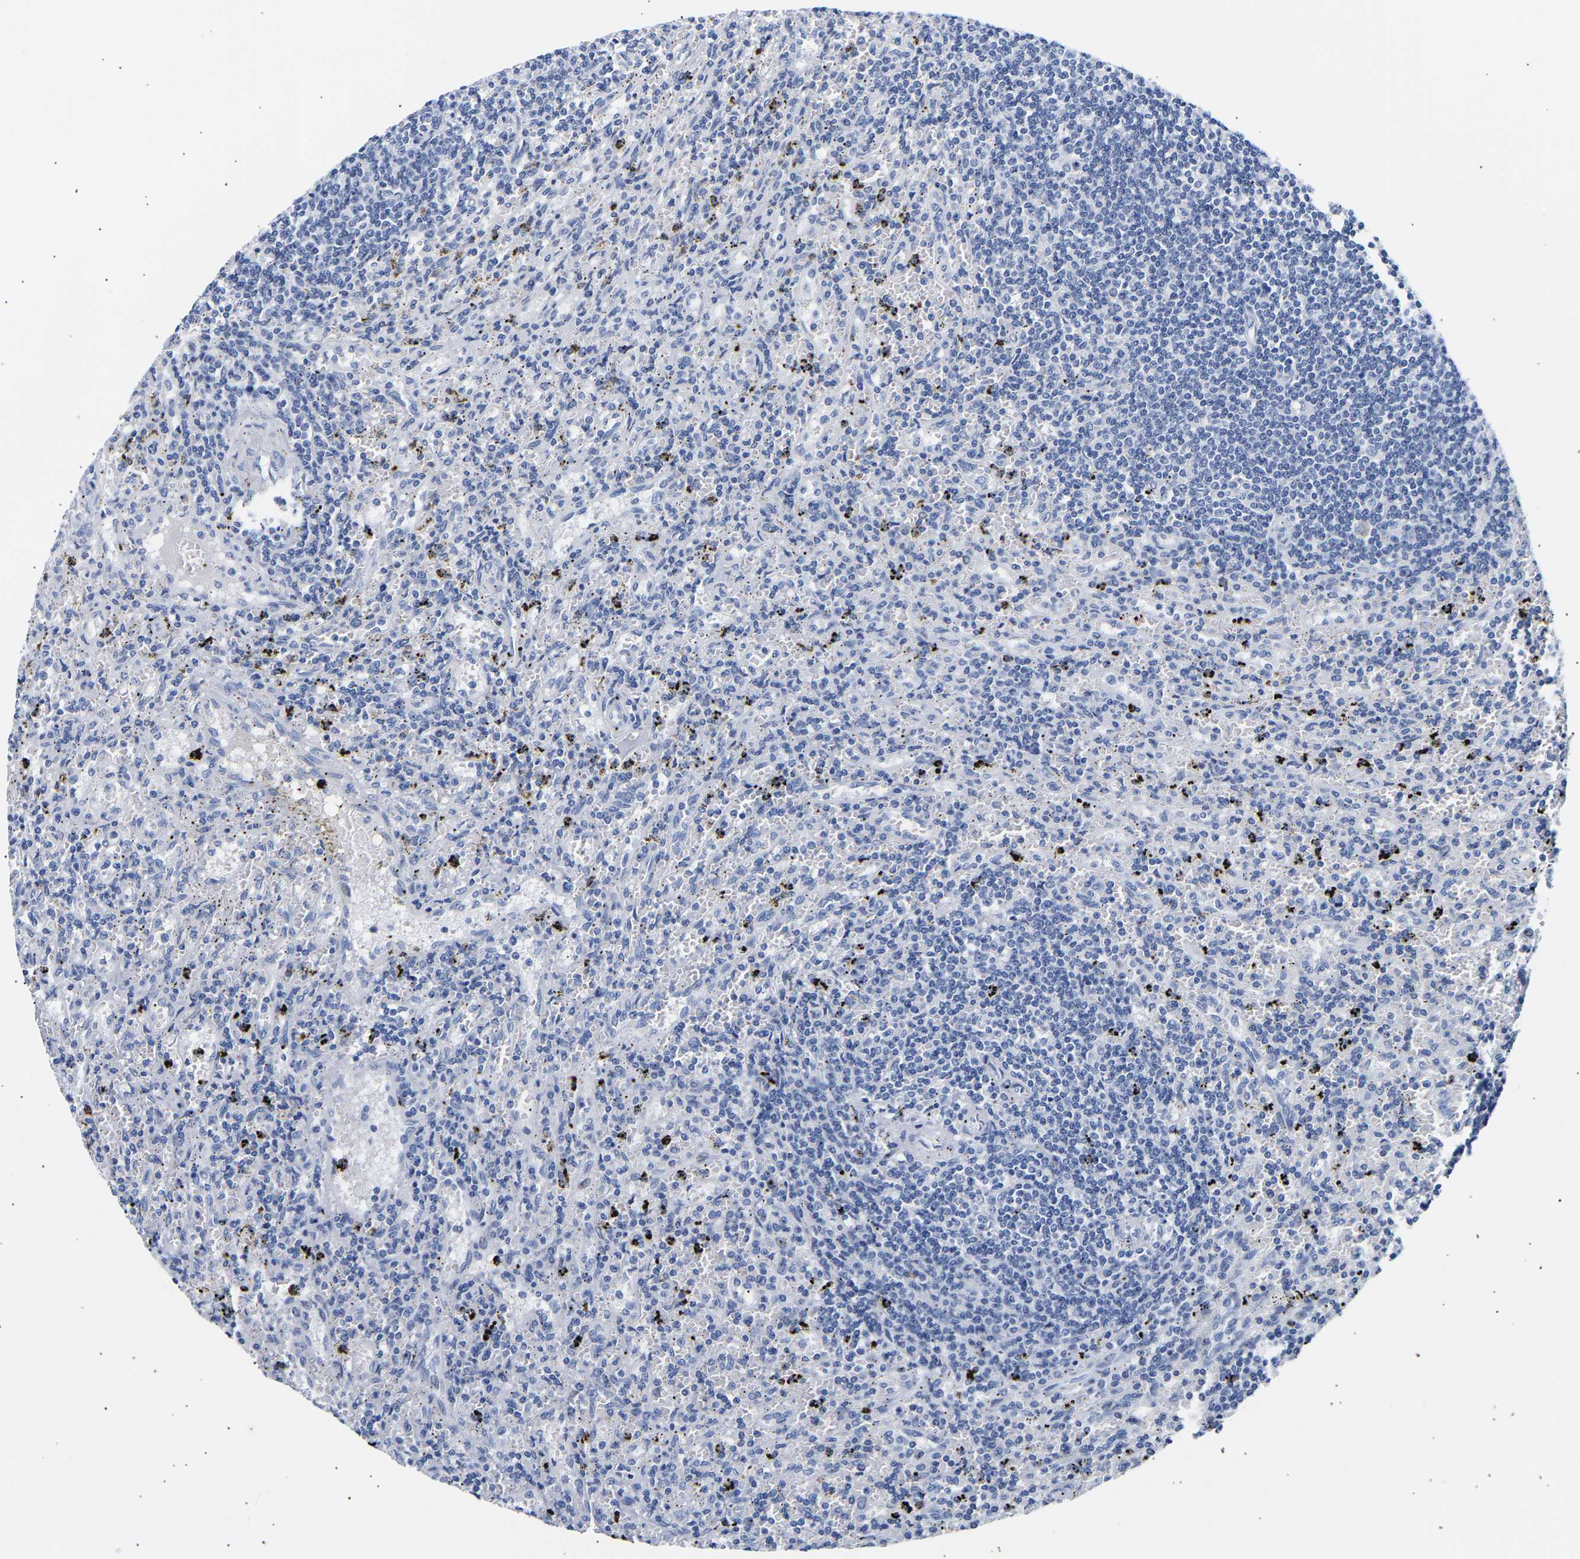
{"staining": {"intensity": "negative", "quantity": "none", "location": "none"}, "tissue": "lymphoma", "cell_type": "Tumor cells", "image_type": "cancer", "snomed": [{"axis": "morphology", "description": "Malignant lymphoma, non-Hodgkin's type, Low grade"}, {"axis": "topography", "description": "Spleen"}], "caption": "Lymphoma was stained to show a protein in brown. There is no significant positivity in tumor cells.", "gene": "SPINK2", "patient": {"sex": "male", "age": 76}}